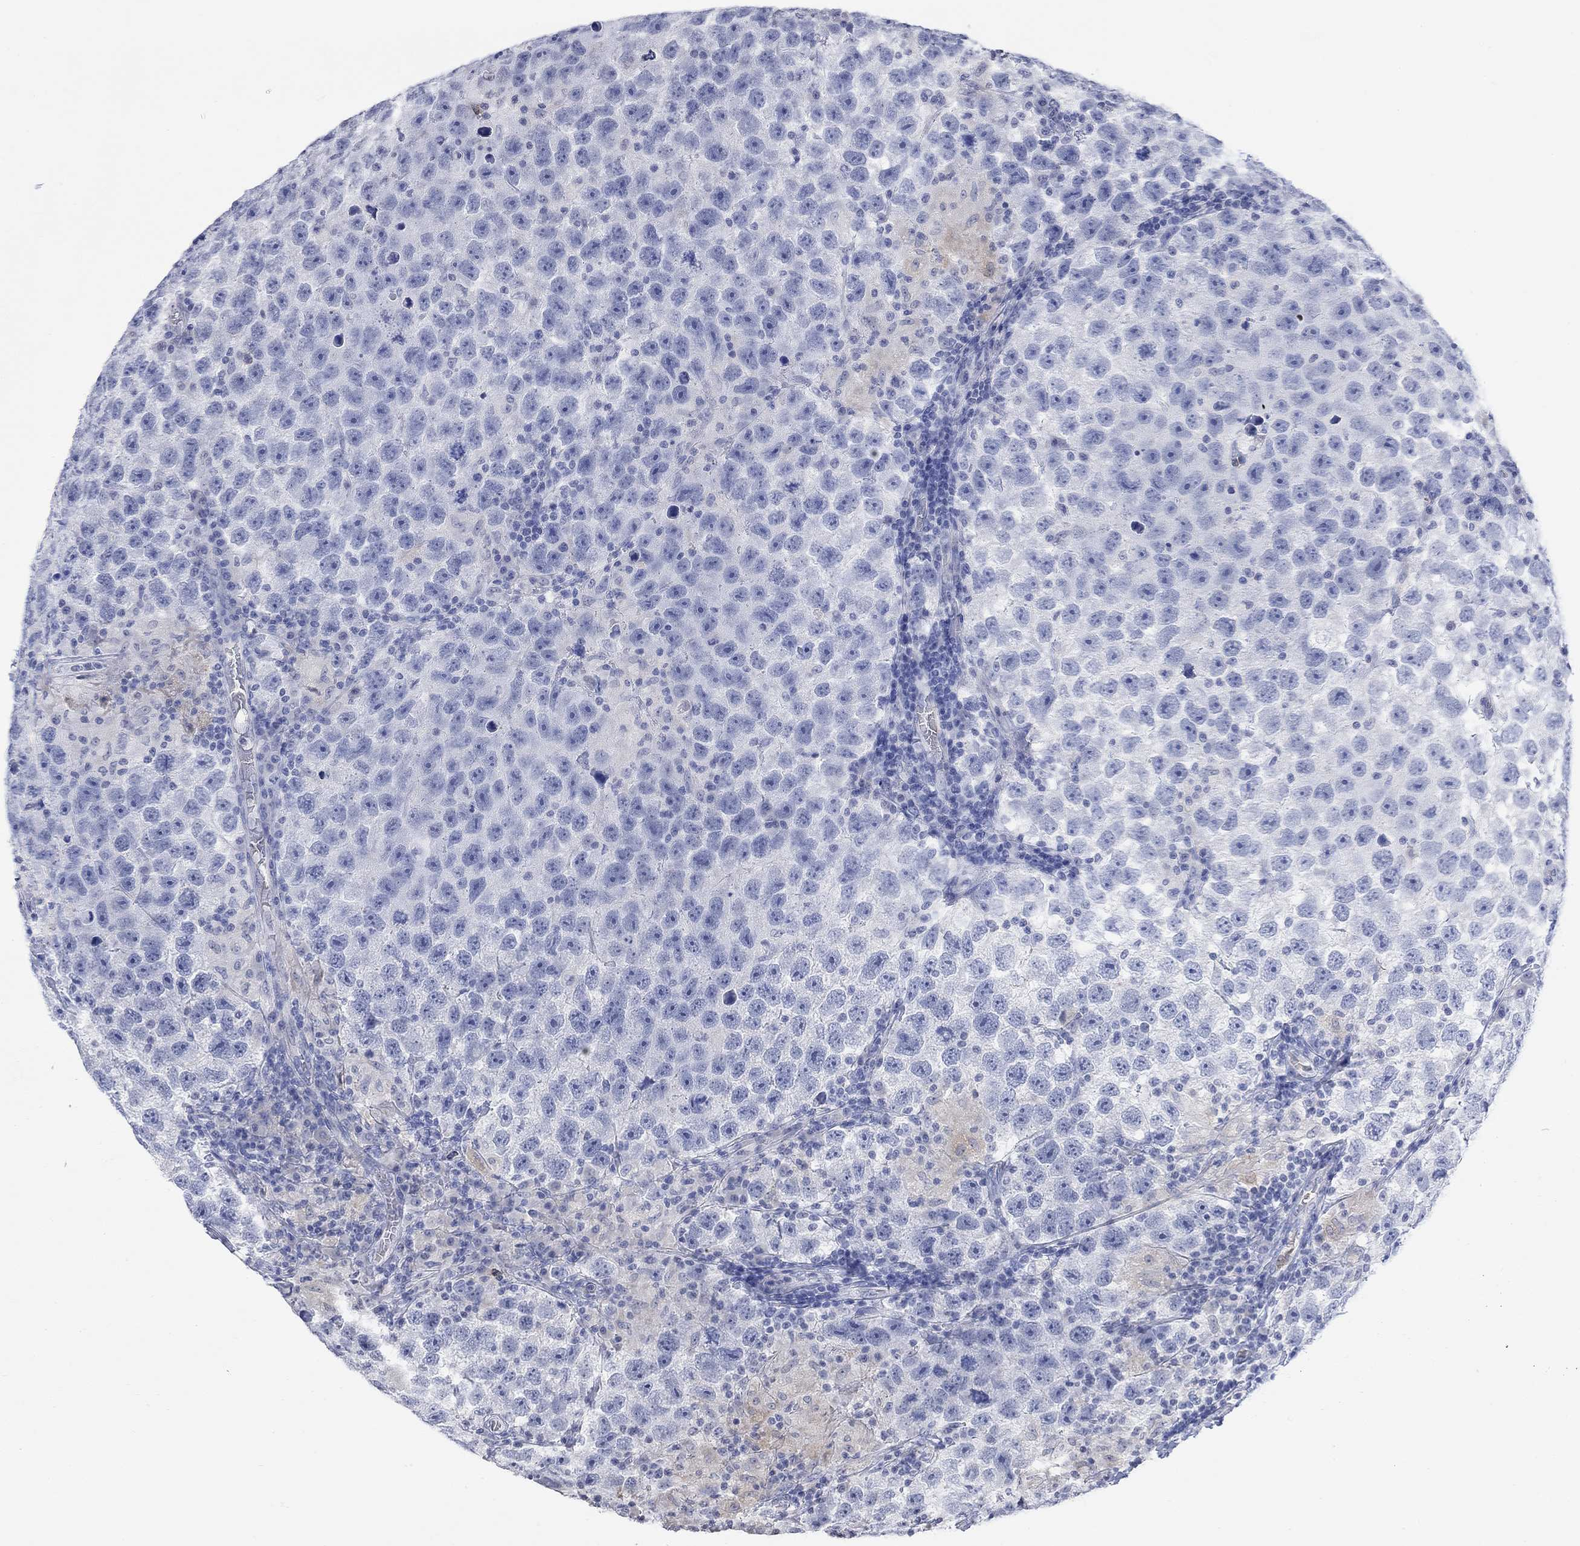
{"staining": {"intensity": "negative", "quantity": "none", "location": "none"}, "tissue": "testis cancer", "cell_type": "Tumor cells", "image_type": "cancer", "snomed": [{"axis": "morphology", "description": "Seminoma, NOS"}, {"axis": "topography", "description": "Testis"}], "caption": "A micrograph of human testis cancer is negative for staining in tumor cells. The staining is performed using DAB brown chromogen with nuclei counter-stained in using hematoxylin.", "gene": "TMEM255A", "patient": {"sex": "male", "age": 26}}